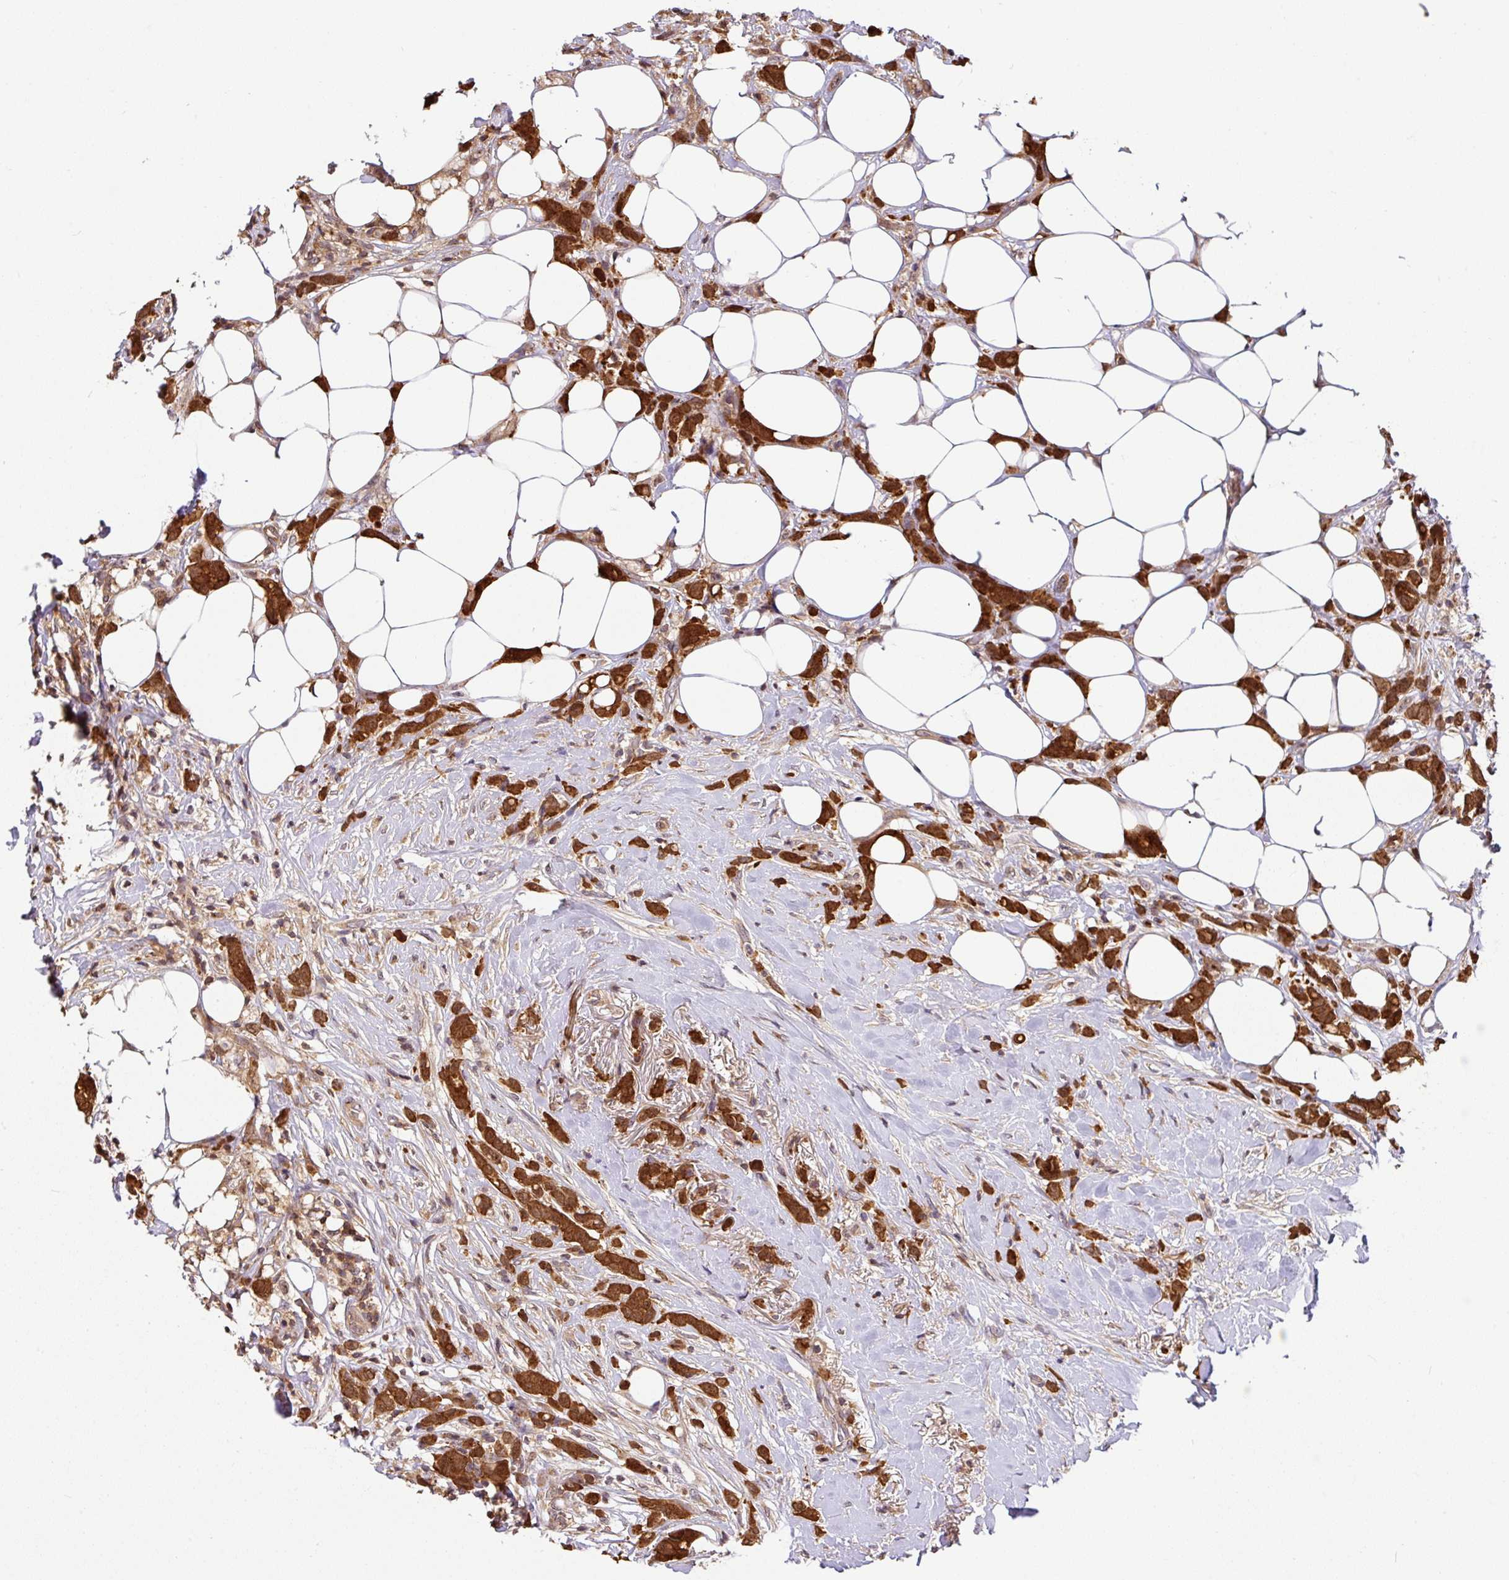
{"staining": {"intensity": "strong", "quantity": ">75%", "location": "cytoplasmic/membranous,nuclear"}, "tissue": "breast cancer", "cell_type": "Tumor cells", "image_type": "cancer", "snomed": [{"axis": "morphology", "description": "Duct carcinoma"}, {"axis": "topography", "description": "Breast"}], "caption": "Immunohistochemical staining of human breast cancer shows high levels of strong cytoplasmic/membranous and nuclear protein expression in approximately >75% of tumor cells.", "gene": "SHB", "patient": {"sex": "female", "age": 80}}